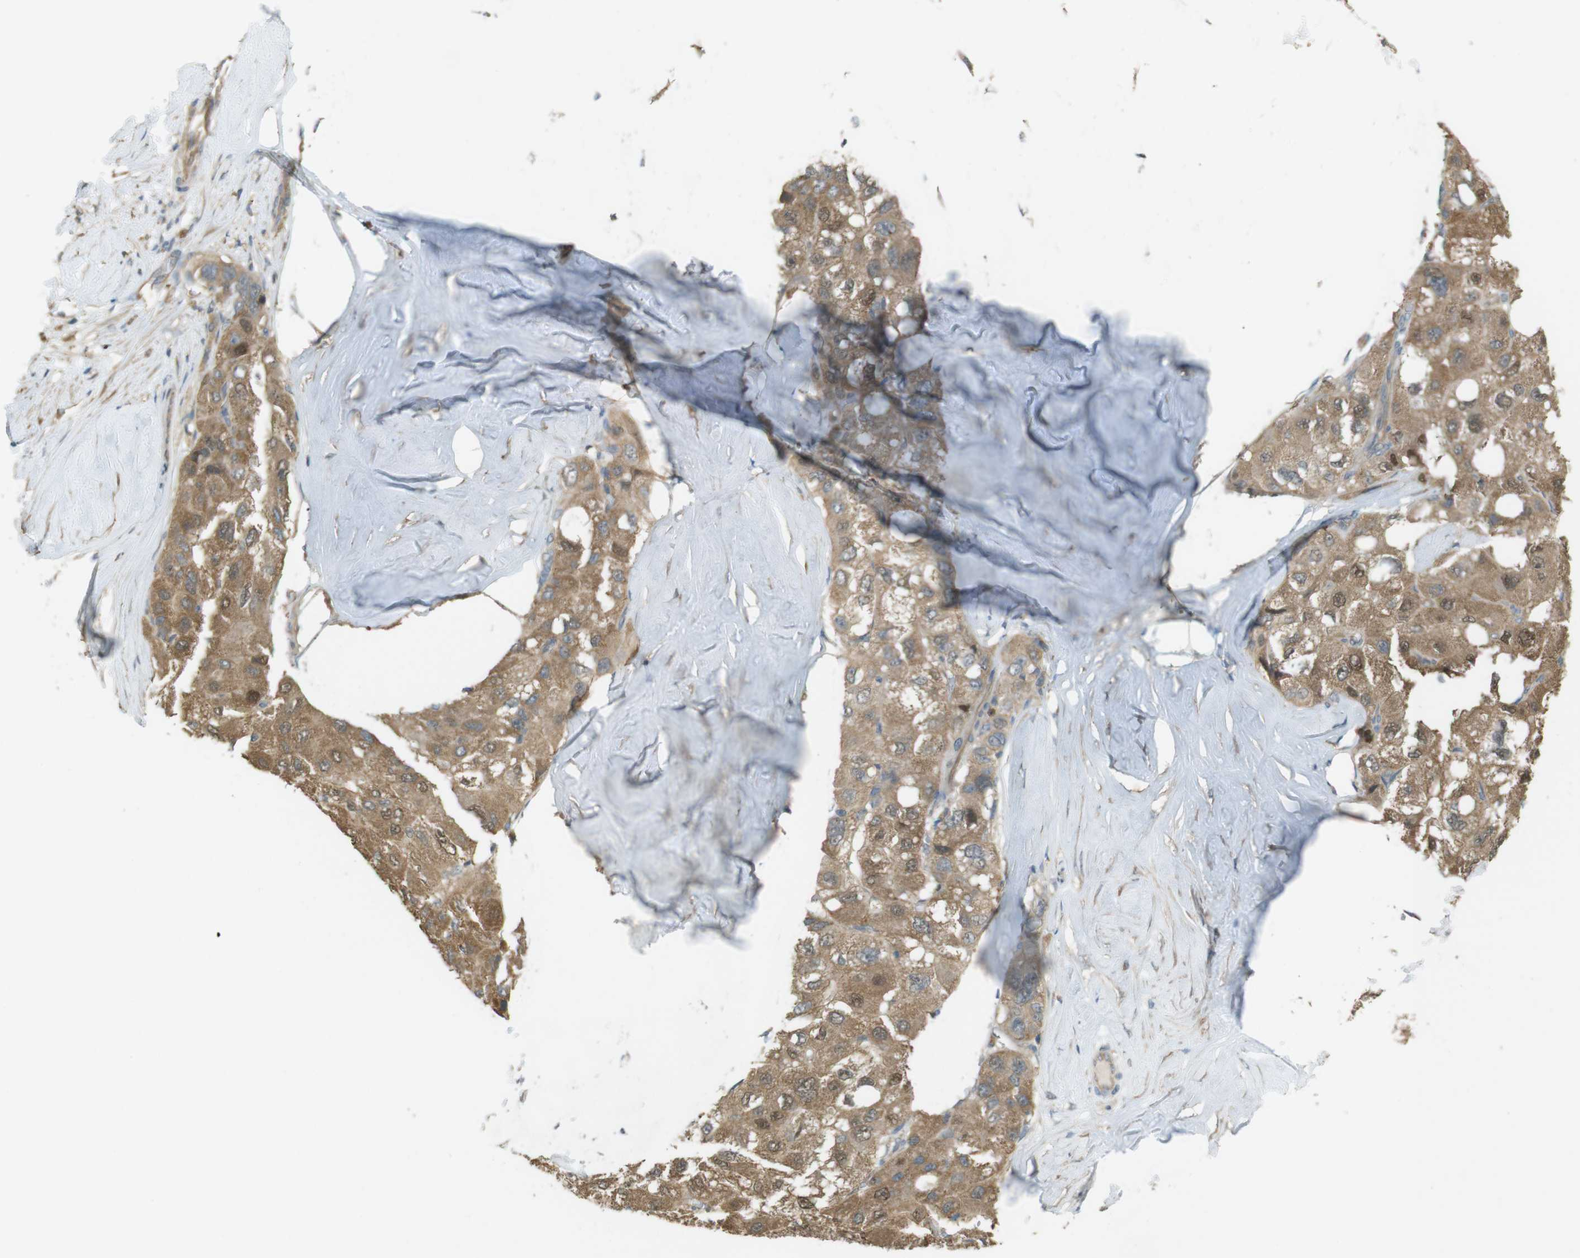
{"staining": {"intensity": "moderate", "quantity": ">75%", "location": "cytoplasmic/membranous,nuclear"}, "tissue": "liver cancer", "cell_type": "Tumor cells", "image_type": "cancer", "snomed": [{"axis": "morphology", "description": "Carcinoma, Hepatocellular, NOS"}, {"axis": "topography", "description": "Liver"}], "caption": "Moderate cytoplasmic/membranous and nuclear expression for a protein is identified in about >75% of tumor cells of liver hepatocellular carcinoma using IHC.", "gene": "ZDHHC20", "patient": {"sex": "male", "age": 80}}